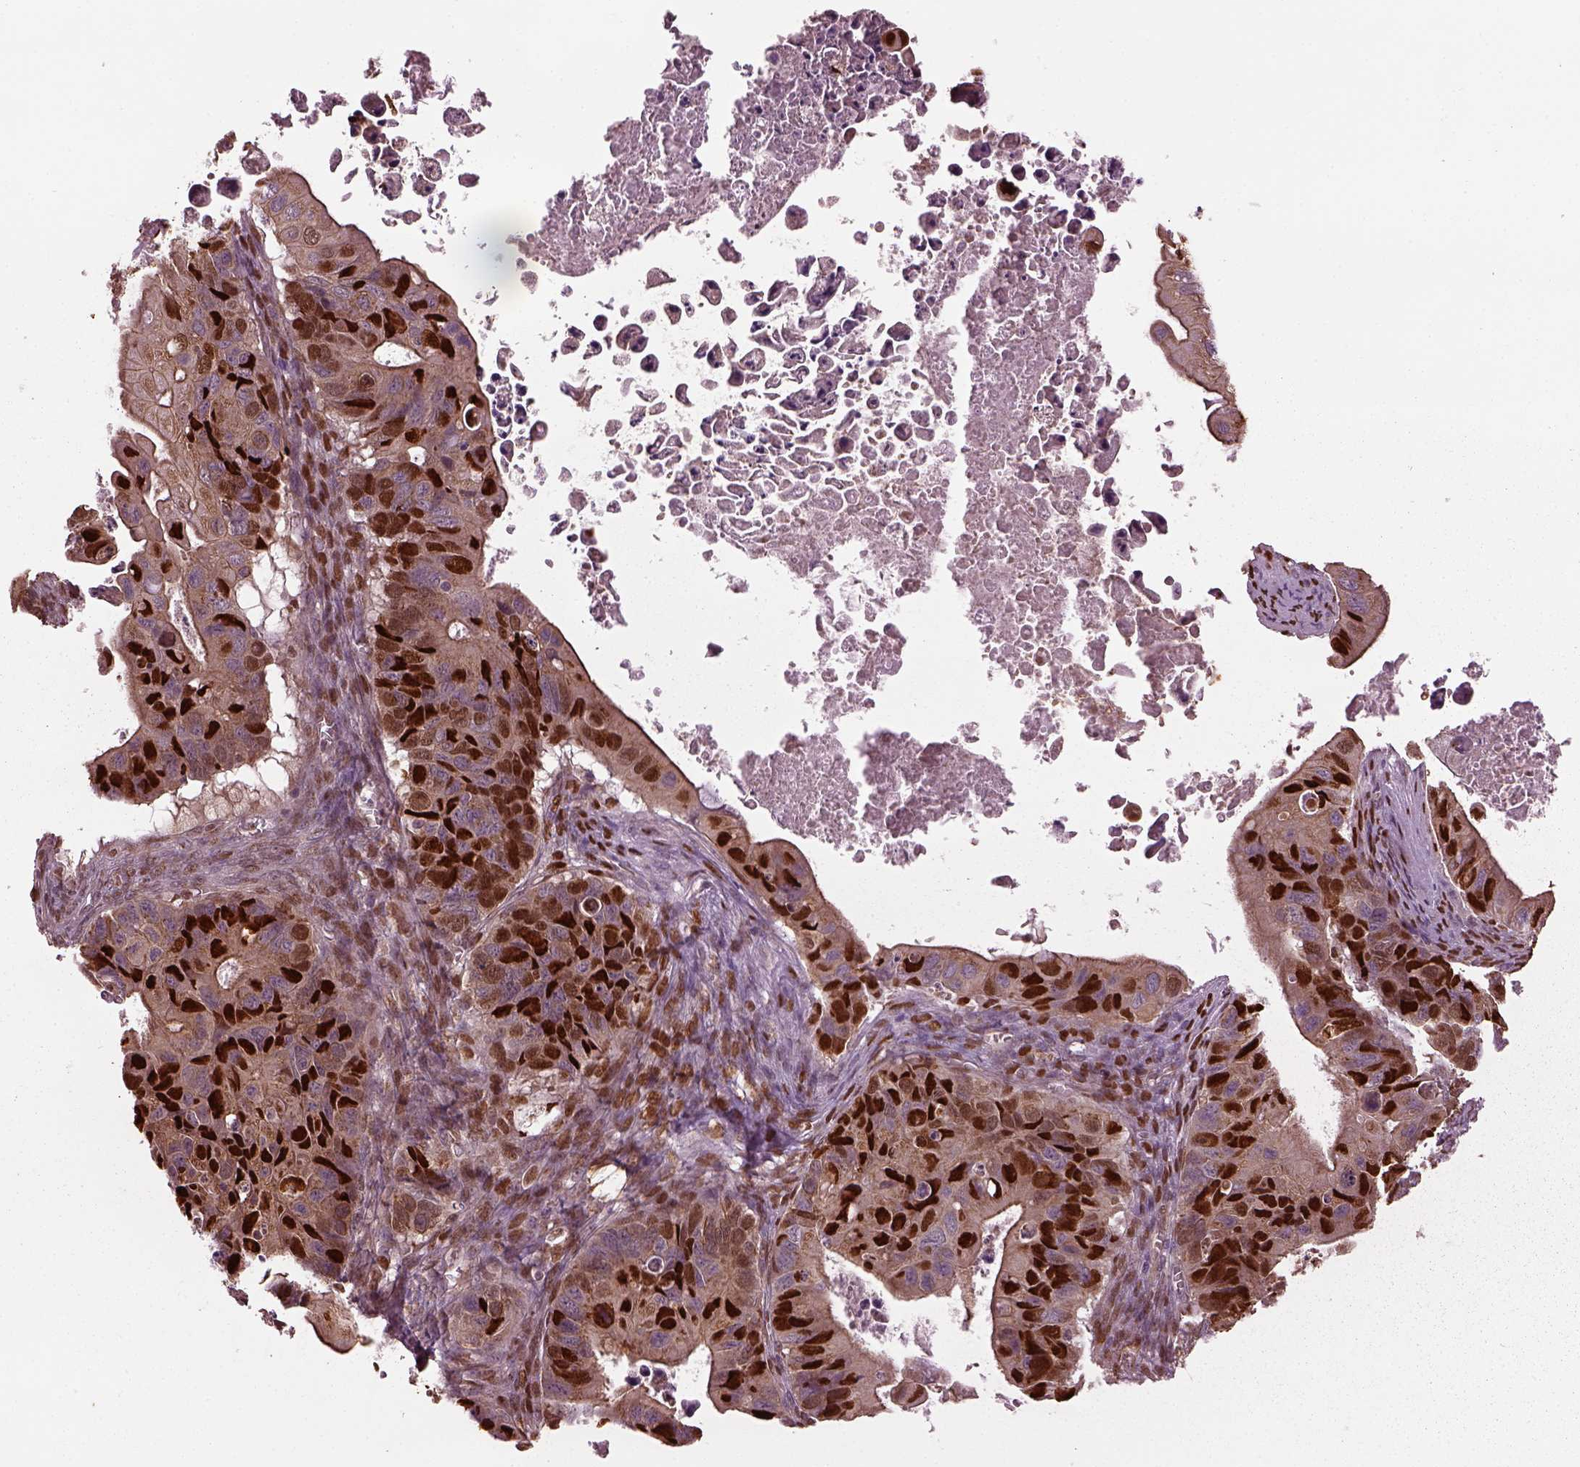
{"staining": {"intensity": "strong", "quantity": "25%-75%", "location": "cytoplasmic/membranous,nuclear"}, "tissue": "ovarian cancer", "cell_type": "Tumor cells", "image_type": "cancer", "snomed": [{"axis": "morphology", "description": "Cystadenocarcinoma, mucinous, NOS"}, {"axis": "topography", "description": "Ovary"}], "caption": "Immunohistochemistry image of neoplastic tissue: mucinous cystadenocarcinoma (ovarian) stained using IHC demonstrates high levels of strong protein expression localized specifically in the cytoplasmic/membranous and nuclear of tumor cells, appearing as a cytoplasmic/membranous and nuclear brown color.", "gene": "RUFY3", "patient": {"sex": "female", "age": 64}}